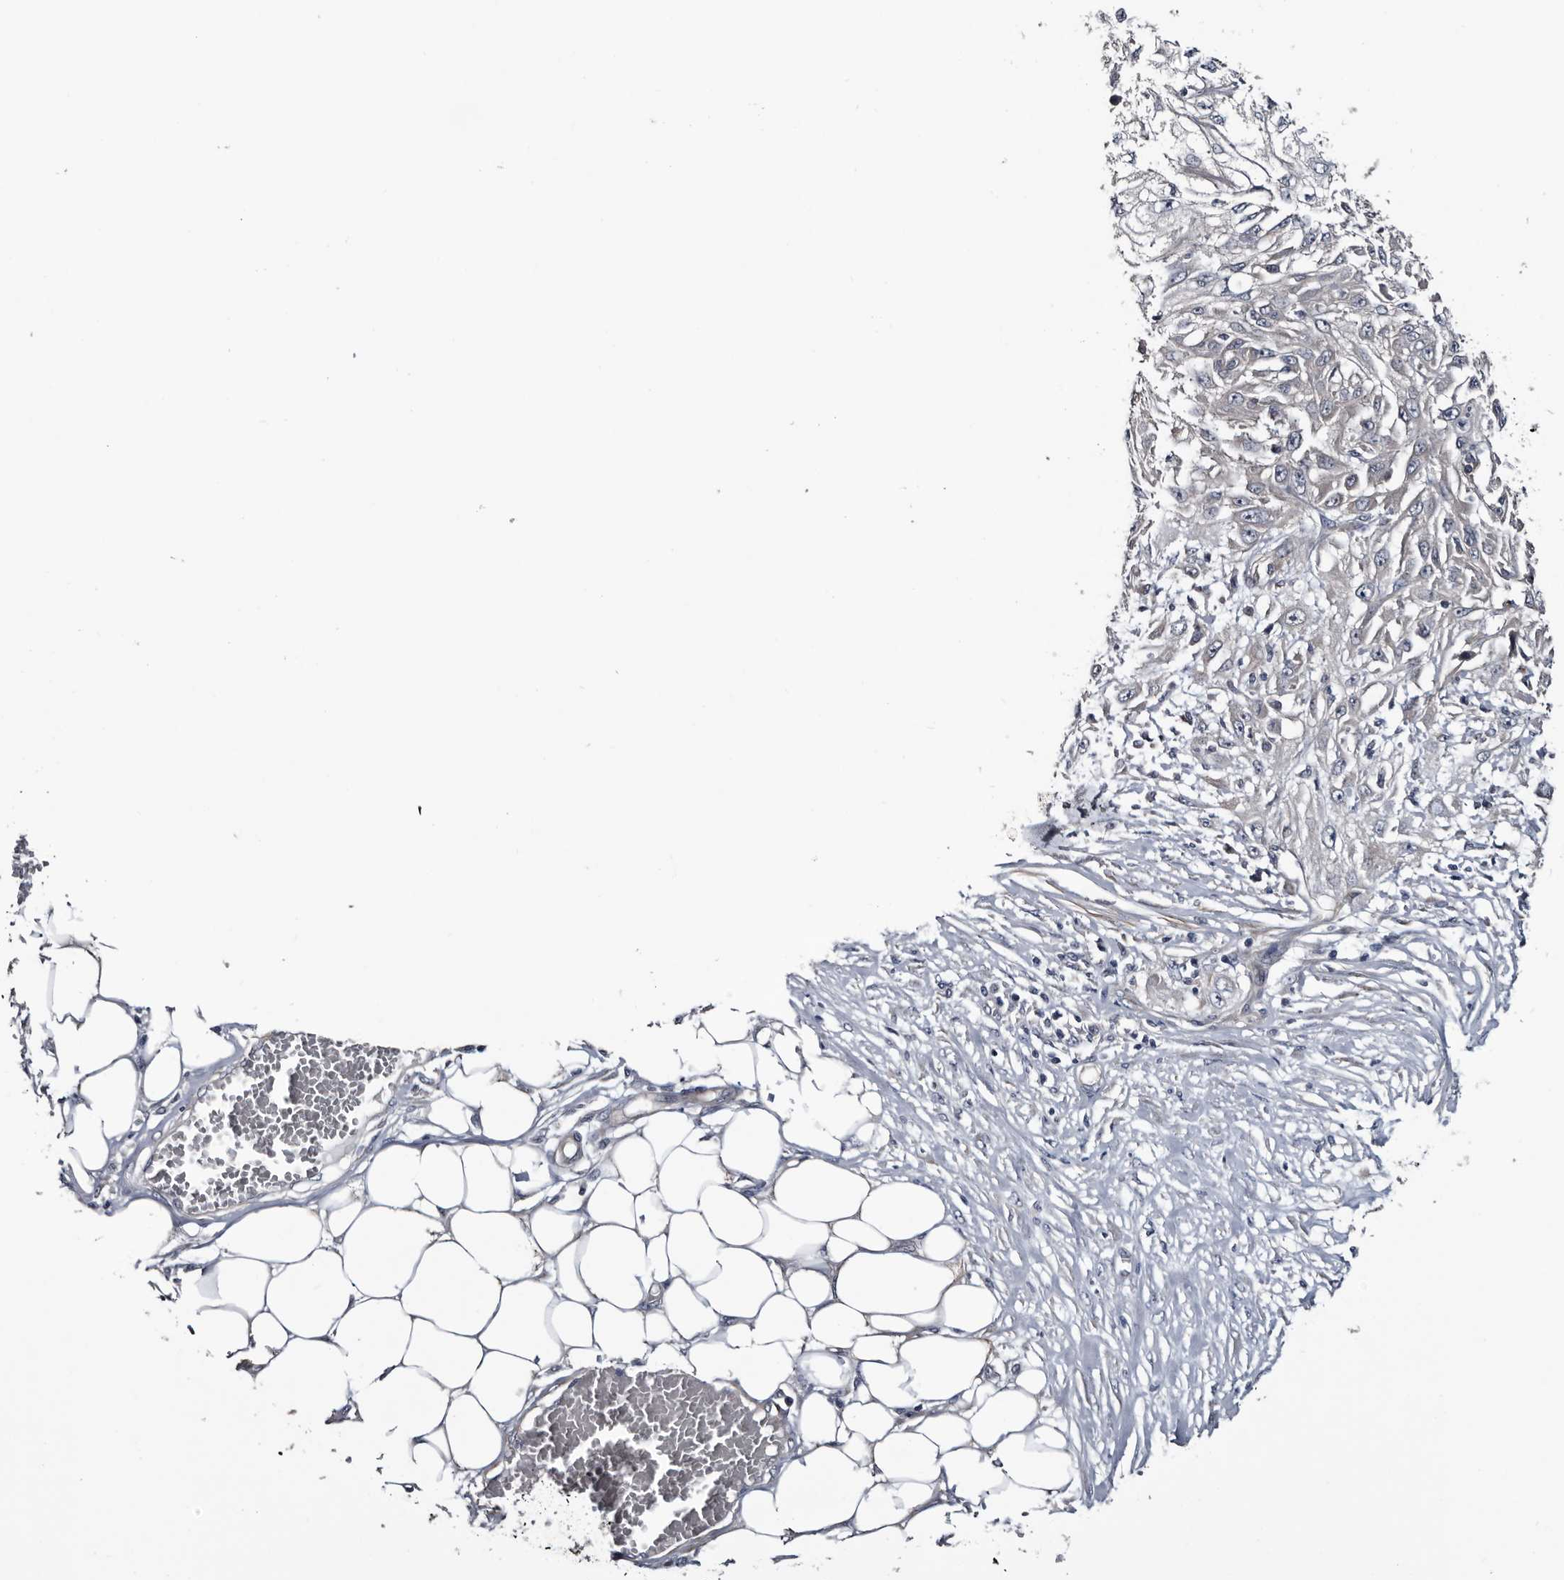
{"staining": {"intensity": "negative", "quantity": "none", "location": "none"}, "tissue": "skin cancer", "cell_type": "Tumor cells", "image_type": "cancer", "snomed": [{"axis": "morphology", "description": "Squamous cell carcinoma, NOS"}, {"axis": "morphology", "description": "Squamous cell carcinoma, metastatic, NOS"}, {"axis": "topography", "description": "Skin"}, {"axis": "topography", "description": "Lymph node"}], "caption": "The image demonstrates no staining of tumor cells in metastatic squamous cell carcinoma (skin). (Brightfield microscopy of DAB immunohistochemistry at high magnification).", "gene": "IARS1", "patient": {"sex": "male", "age": 75}}